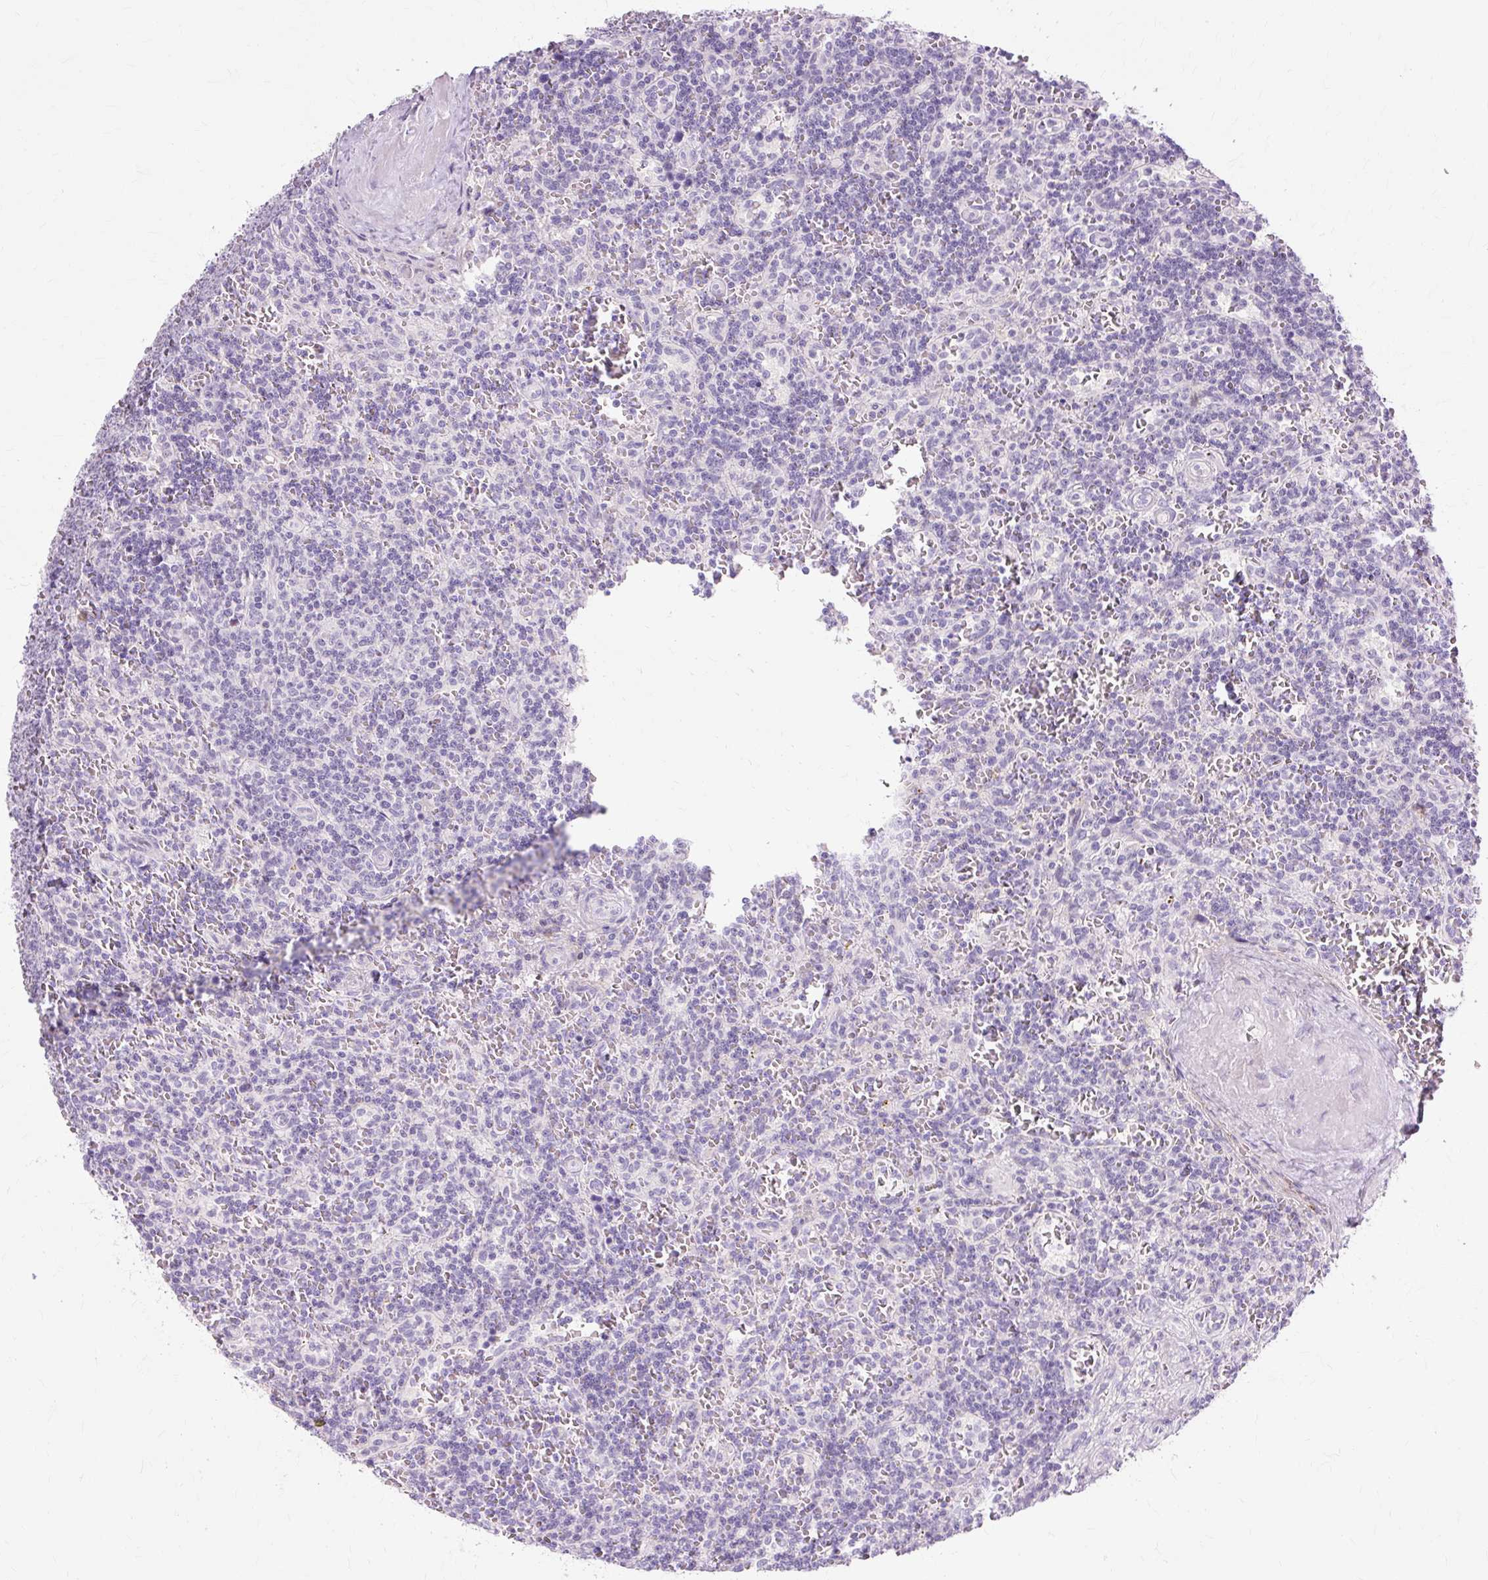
{"staining": {"intensity": "negative", "quantity": "none", "location": "none"}, "tissue": "lymphoma", "cell_type": "Tumor cells", "image_type": "cancer", "snomed": [{"axis": "morphology", "description": "Malignant lymphoma, non-Hodgkin's type, Low grade"}, {"axis": "topography", "description": "Spleen"}], "caption": "The micrograph demonstrates no significant expression in tumor cells of lymphoma.", "gene": "IRX2", "patient": {"sex": "male", "age": 73}}